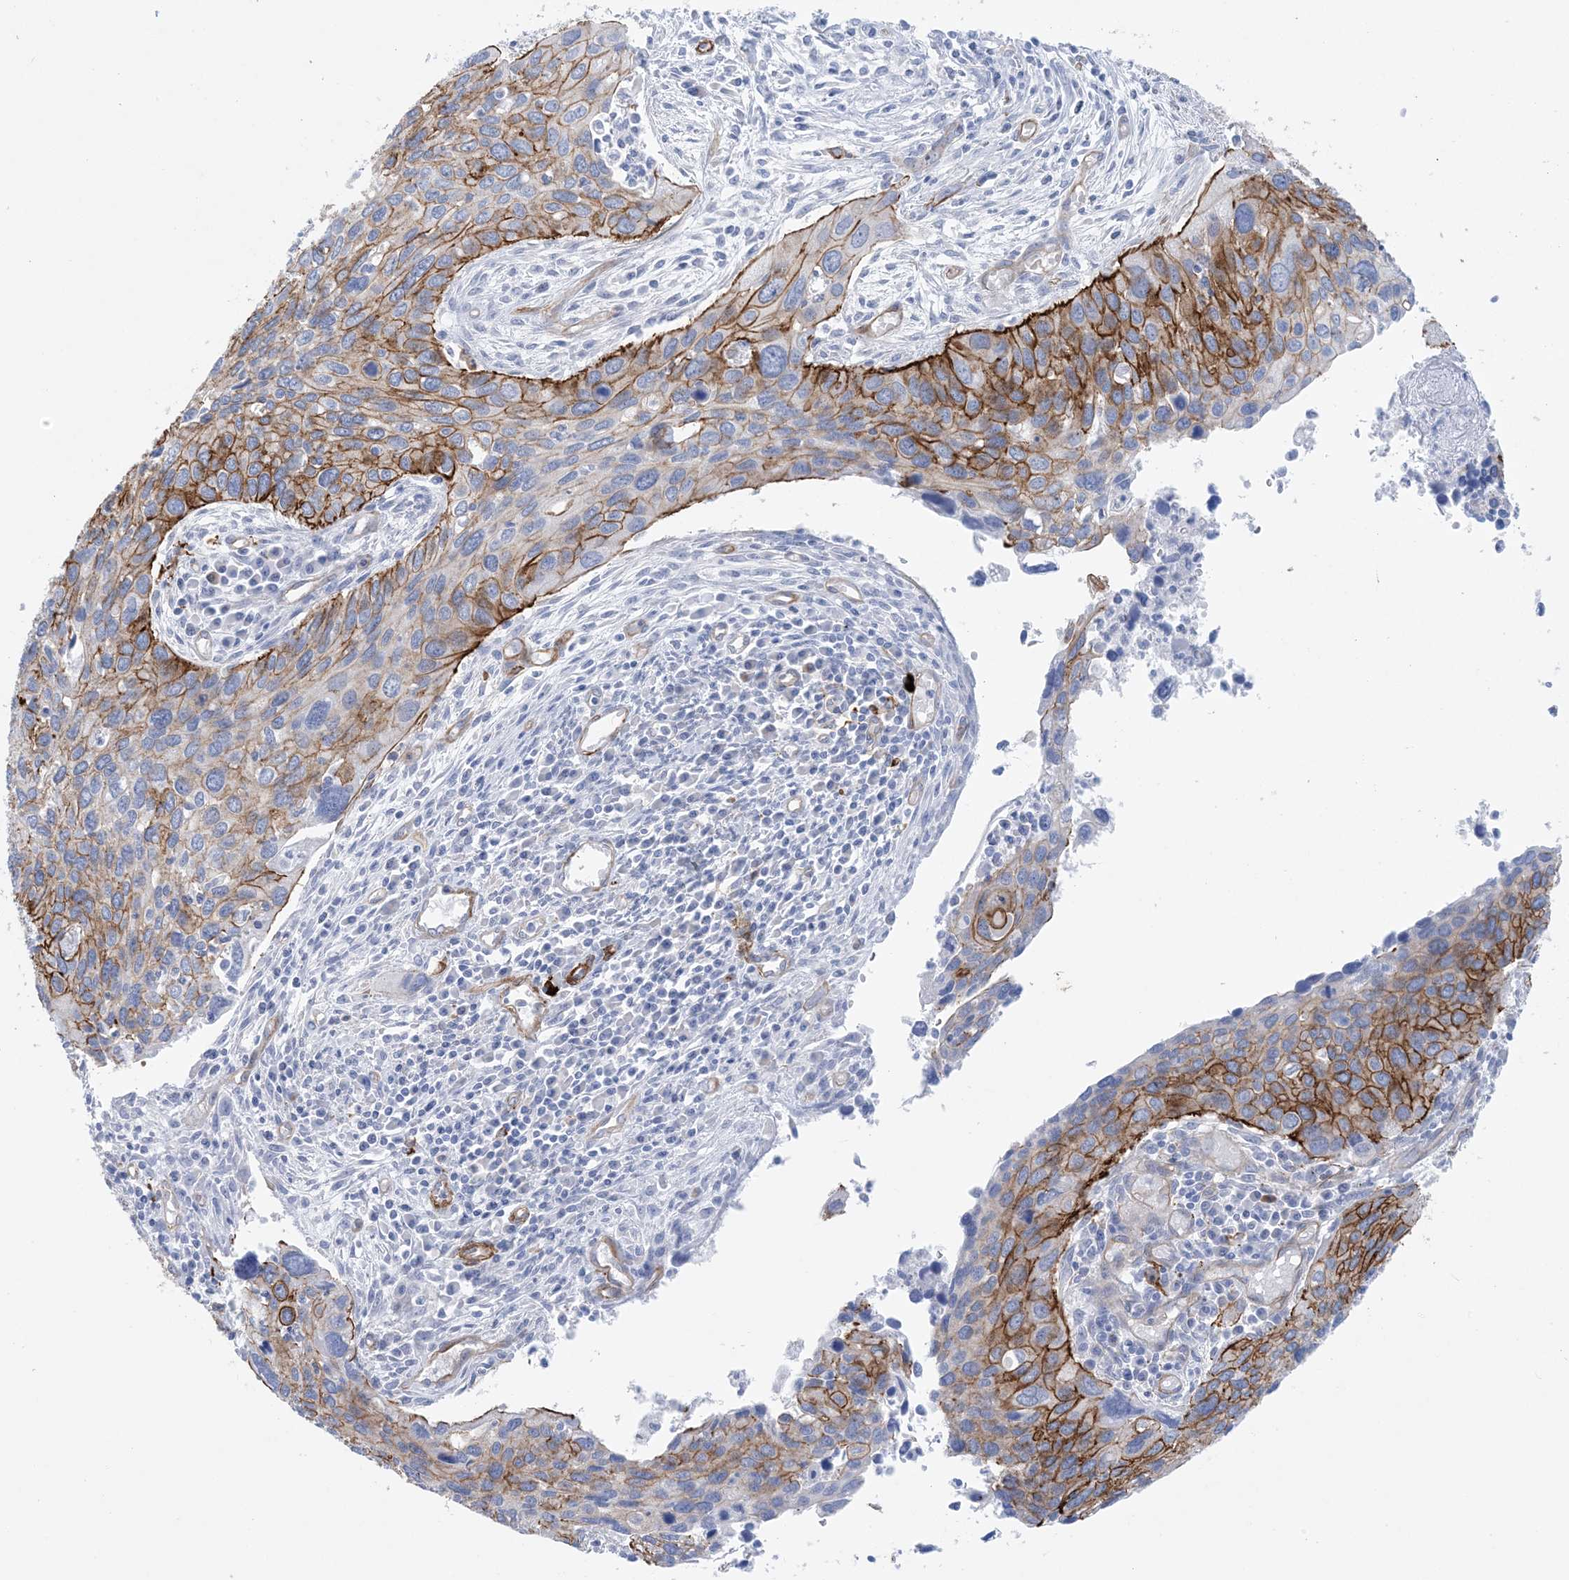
{"staining": {"intensity": "moderate", "quantity": "25%-75%", "location": "cytoplasmic/membranous"}, "tissue": "cervical cancer", "cell_type": "Tumor cells", "image_type": "cancer", "snomed": [{"axis": "morphology", "description": "Squamous cell carcinoma, NOS"}, {"axis": "topography", "description": "Cervix"}], "caption": "This photomicrograph reveals immunohistochemistry staining of squamous cell carcinoma (cervical), with medium moderate cytoplasmic/membranous staining in about 25%-75% of tumor cells.", "gene": "SHANK1", "patient": {"sex": "female", "age": 55}}